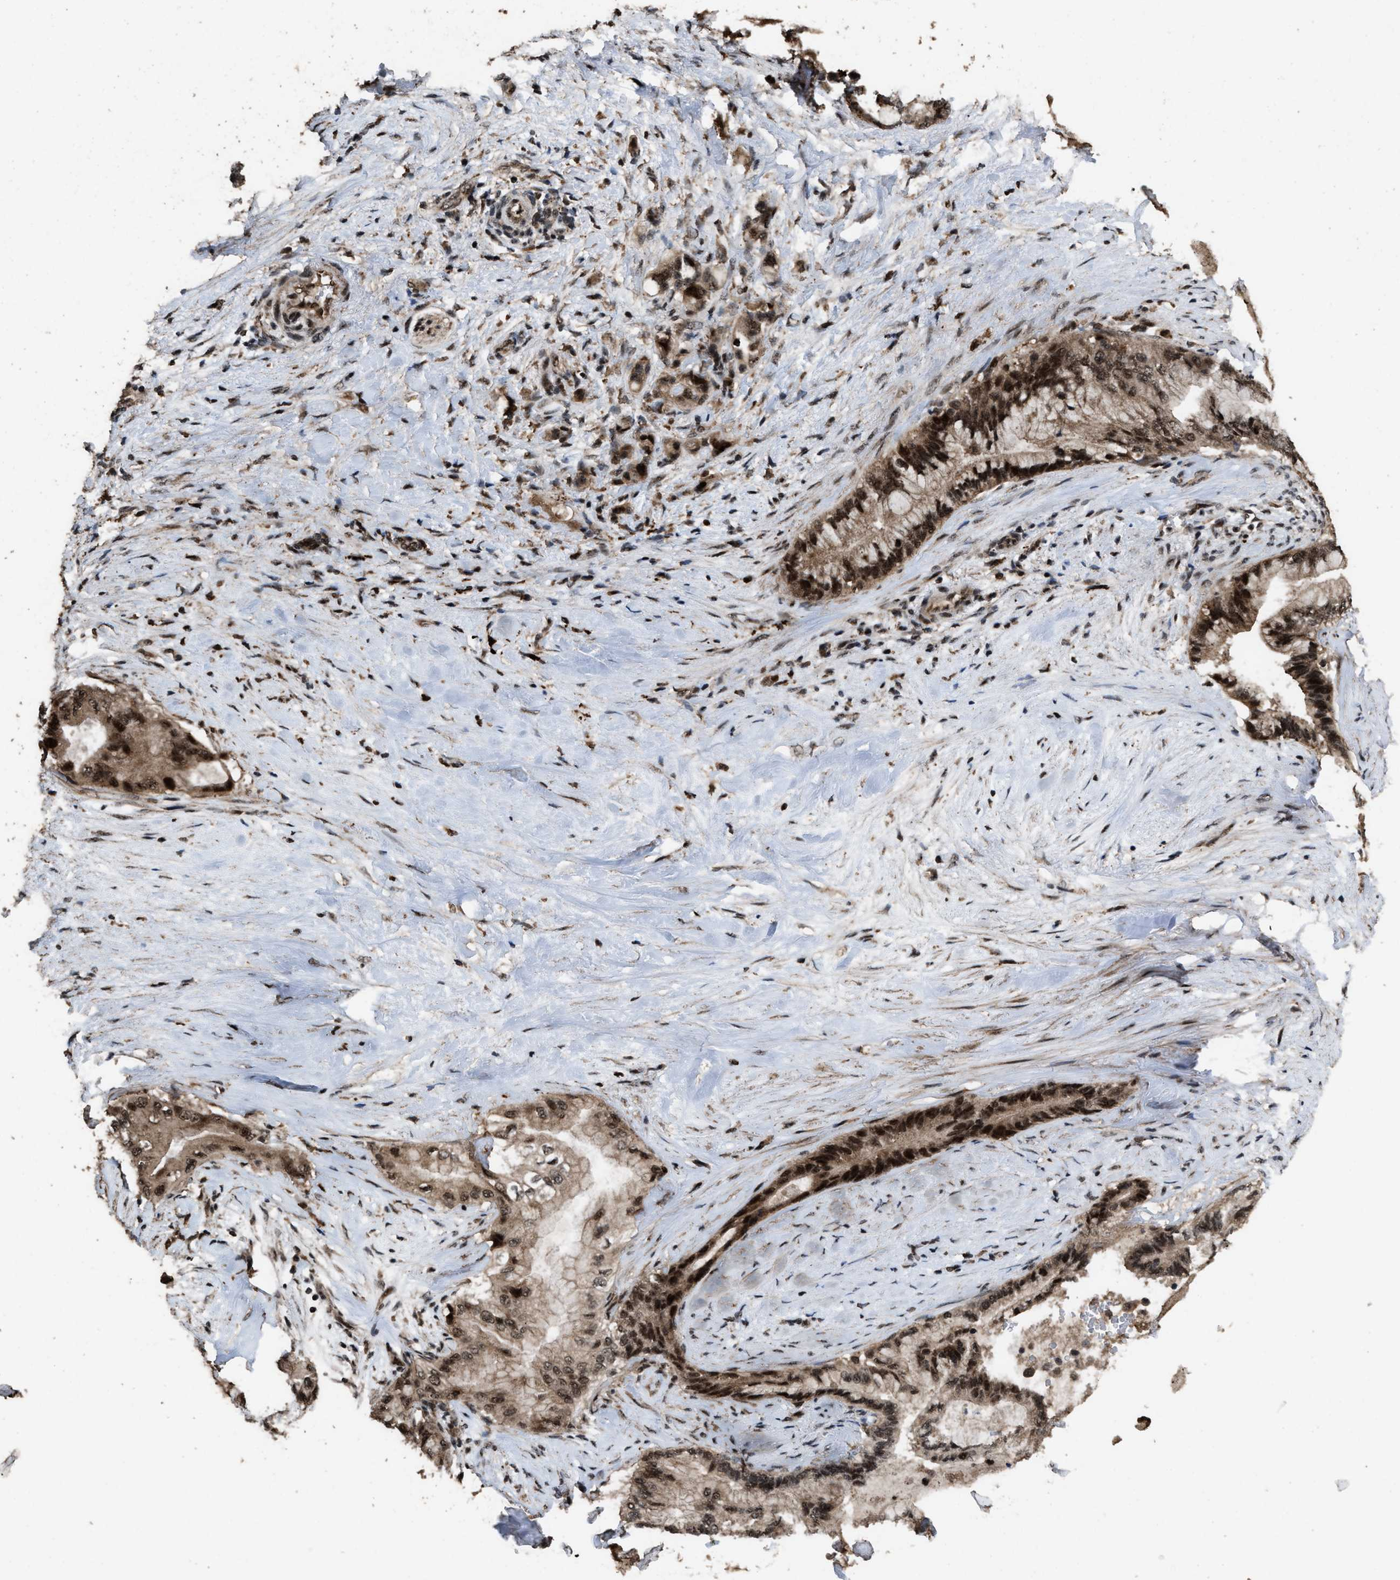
{"staining": {"intensity": "moderate", "quantity": ">75%", "location": "cytoplasmic/membranous,nuclear"}, "tissue": "pancreatic cancer", "cell_type": "Tumor cells", "image_type": "cancer", "snomed": [{"axis": "morphology", "description": "Adenocarcinoma, NOS"}, {"axis": "topography", "description": "Pancreas"}], "caption": "The image reveals immunohistochemical staining of pancreatic adenocarcinoma. There is moderate cytoplasmic/membranous and nuclear positivity is appreciated in about >75% of tumor cells. The staining was performed using DAB (3,3'-diaminobenzidine), with brown indicating positive protein expression. Nuclei are stained blue with hematoxylin.", "gene": "HAUS6", "patient": {"sex": "male", "age": 59}}